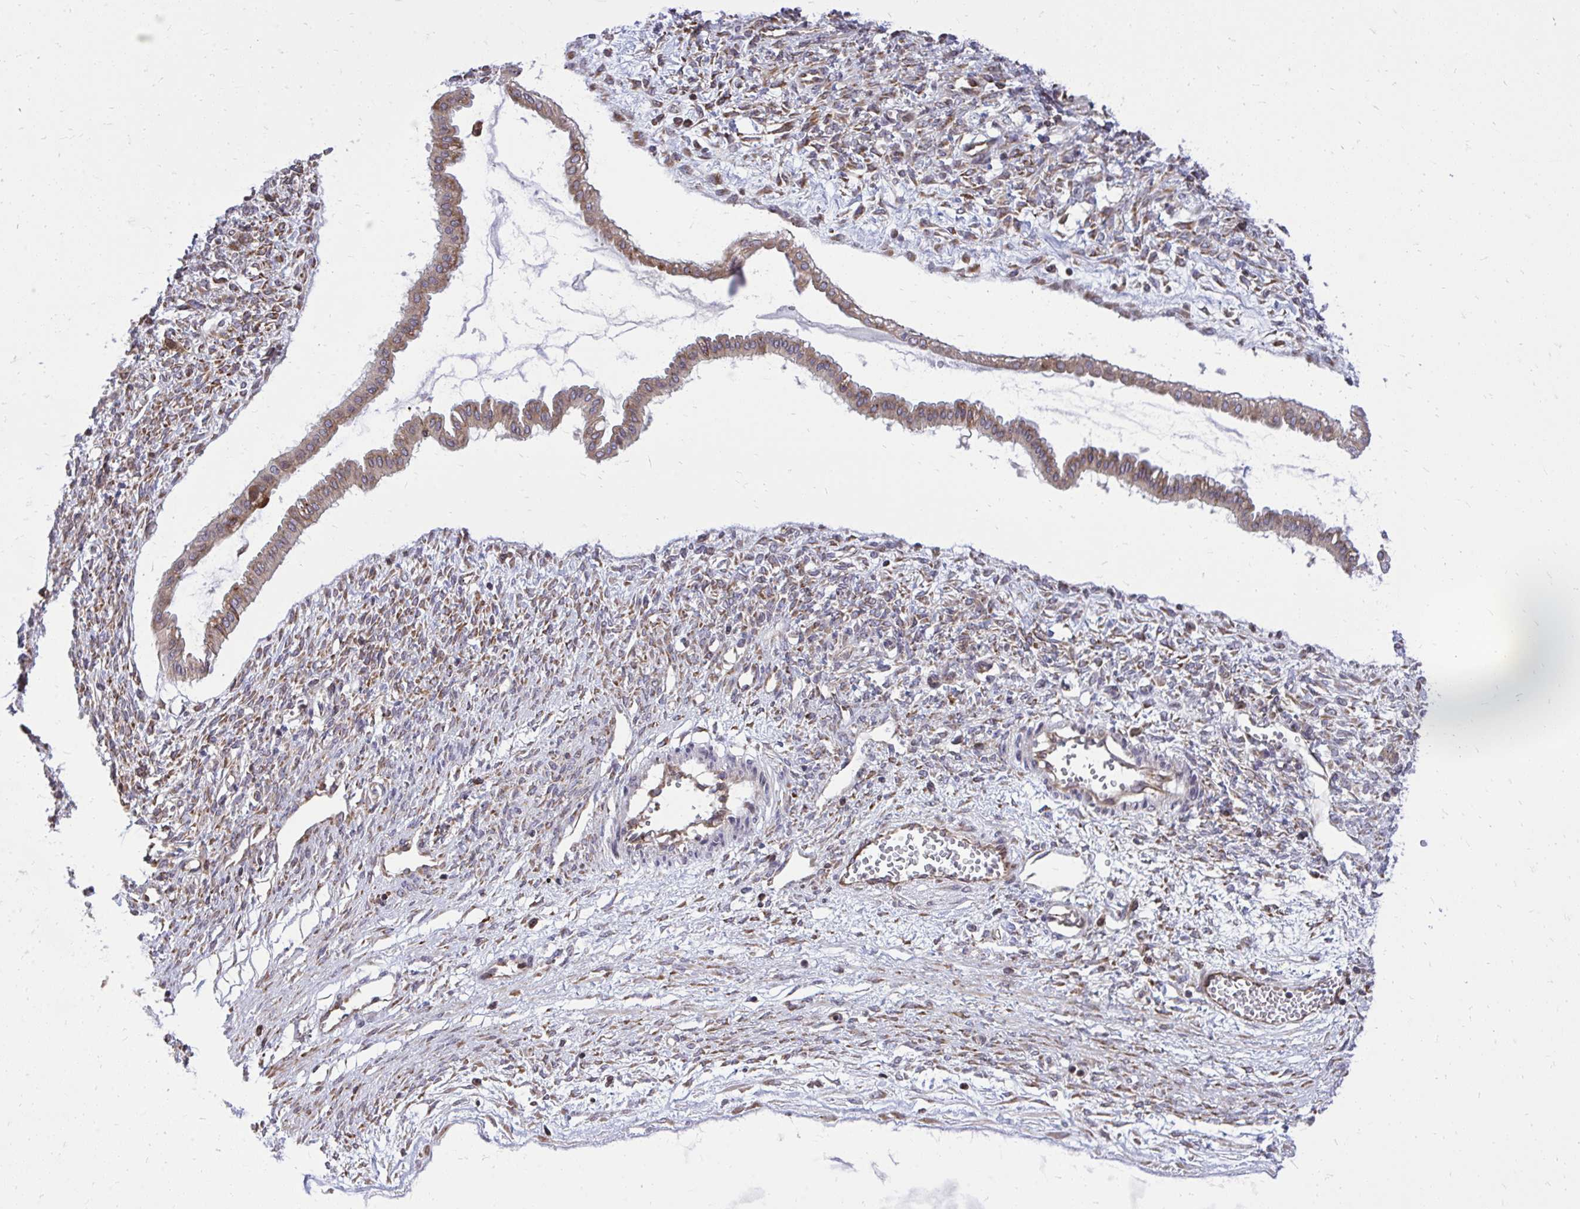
{"staining": {"intensity": "moderate", "quantity": ">75%", "location": "cytoplasmic/membranous"}, "tissue": "ovarian cancer", "cell_type": "Tumor cells", "image_type": "cancer", "snomed": [{"axis": "morphology", "description": "Cystadenocarcinoma, mucinous, NOS"}, {"axis": "topography", "description": "Ovary"}], "caption": "A brown stain highlights moderate cytoplasmic/membranous expression of a protein in ovarian mucinous cystadenocarcinoma tumor cells. (Stains: DAB in brown, nuclei in blue, Microscopy: brightfield microscopy at high magnification).", "gene": "METTL9", "patient": {"sex": "female", "age": 73}}